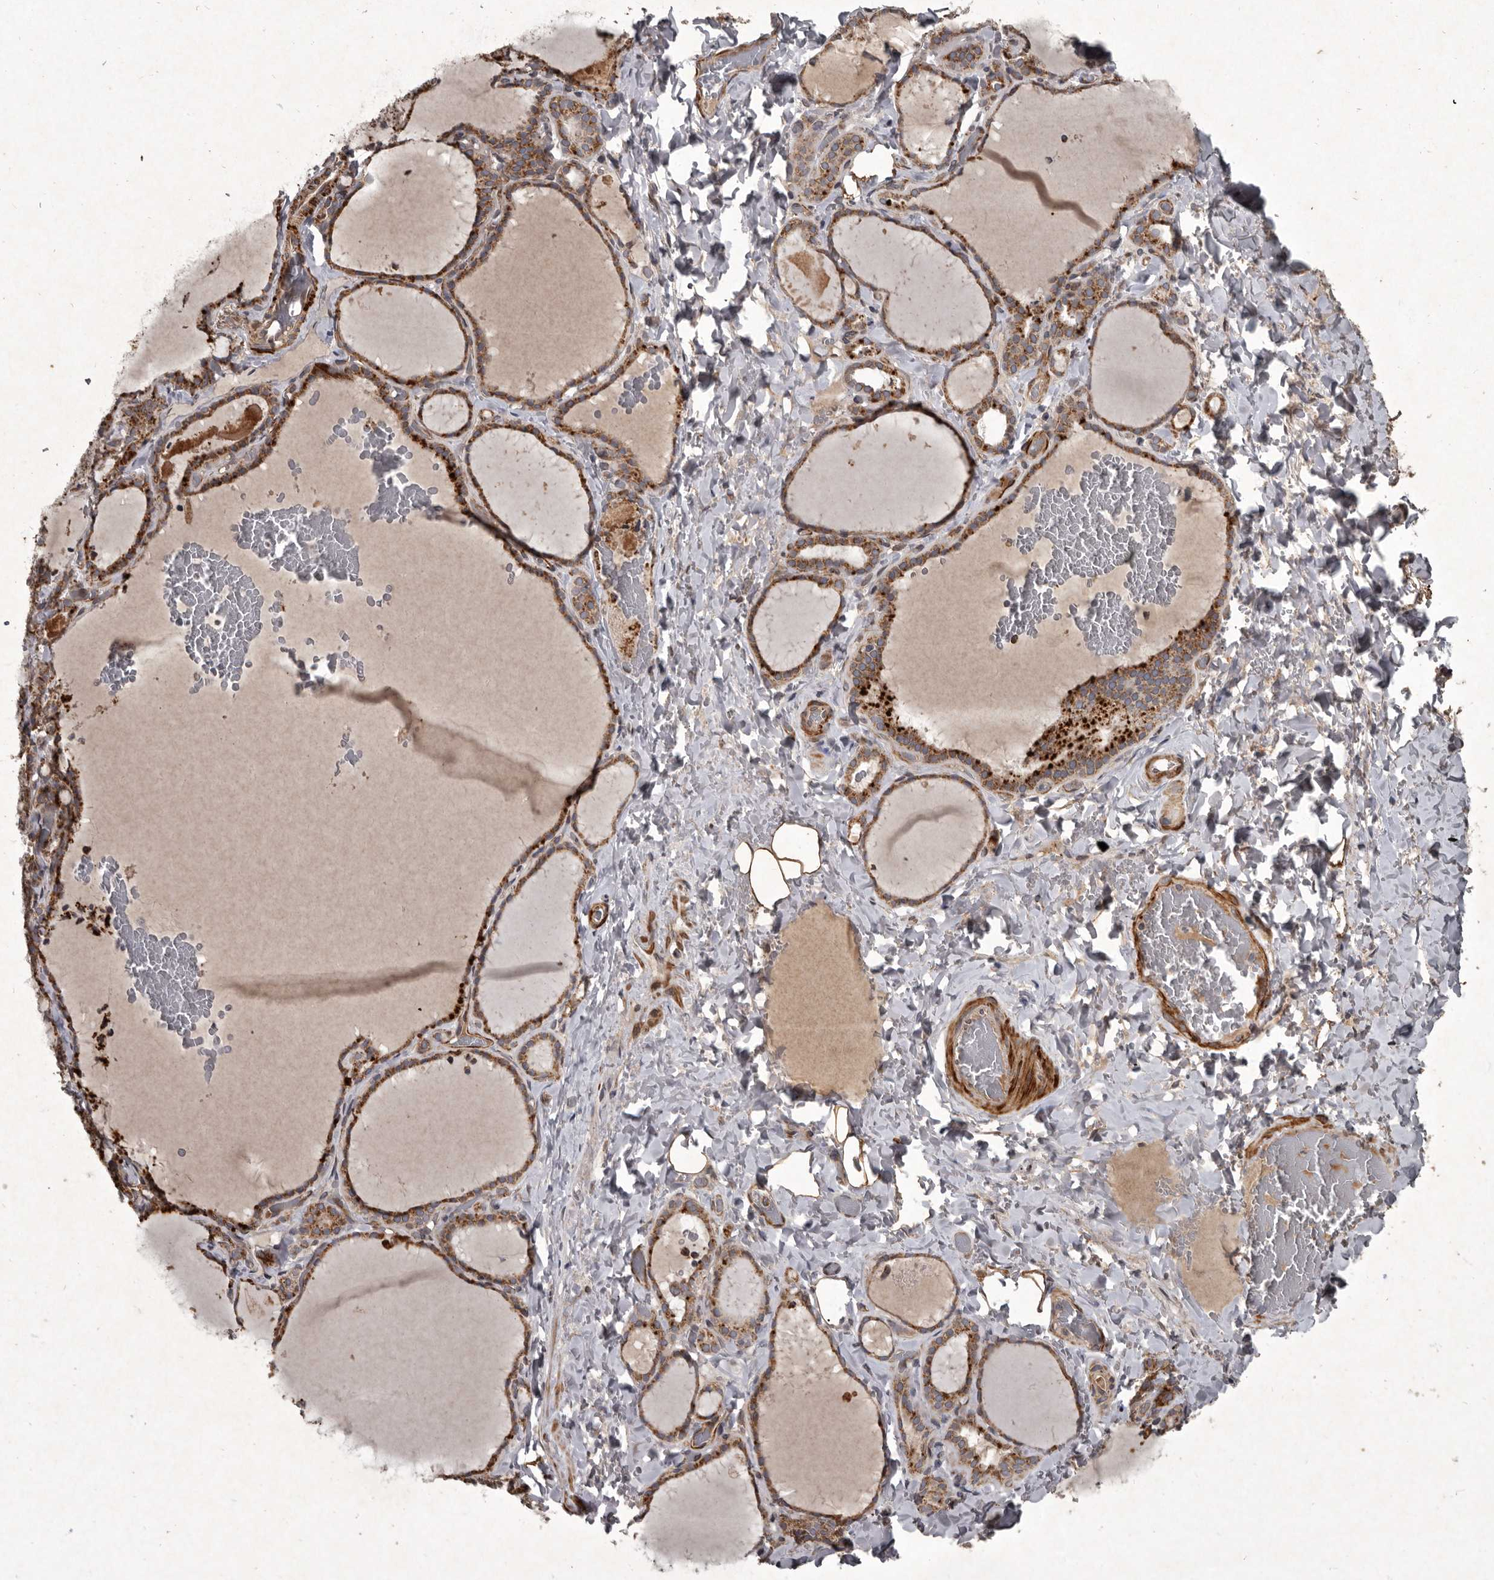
{"staining": {"intensity": "moderate", "quantity": ">75%", "location": "cytoplasmic/membranous"}, "tissue": "thyroid gland", "cell_type": "Glandular cells", "image_type": "normal", "snomed": [{"axis": "morphology", "description": "Normal tissue, NOS"}, {"axis": "topography", "description": "Thyroid gland"}], "caption": "The micrograph exhibits staining of unremarkable thyroid gland, revealing moderate cytoplasmic/membranous protein expression (brown color) within glandular cells.", "gene": "MRPS15", "patient": {"sex": "female", "age": 22}}